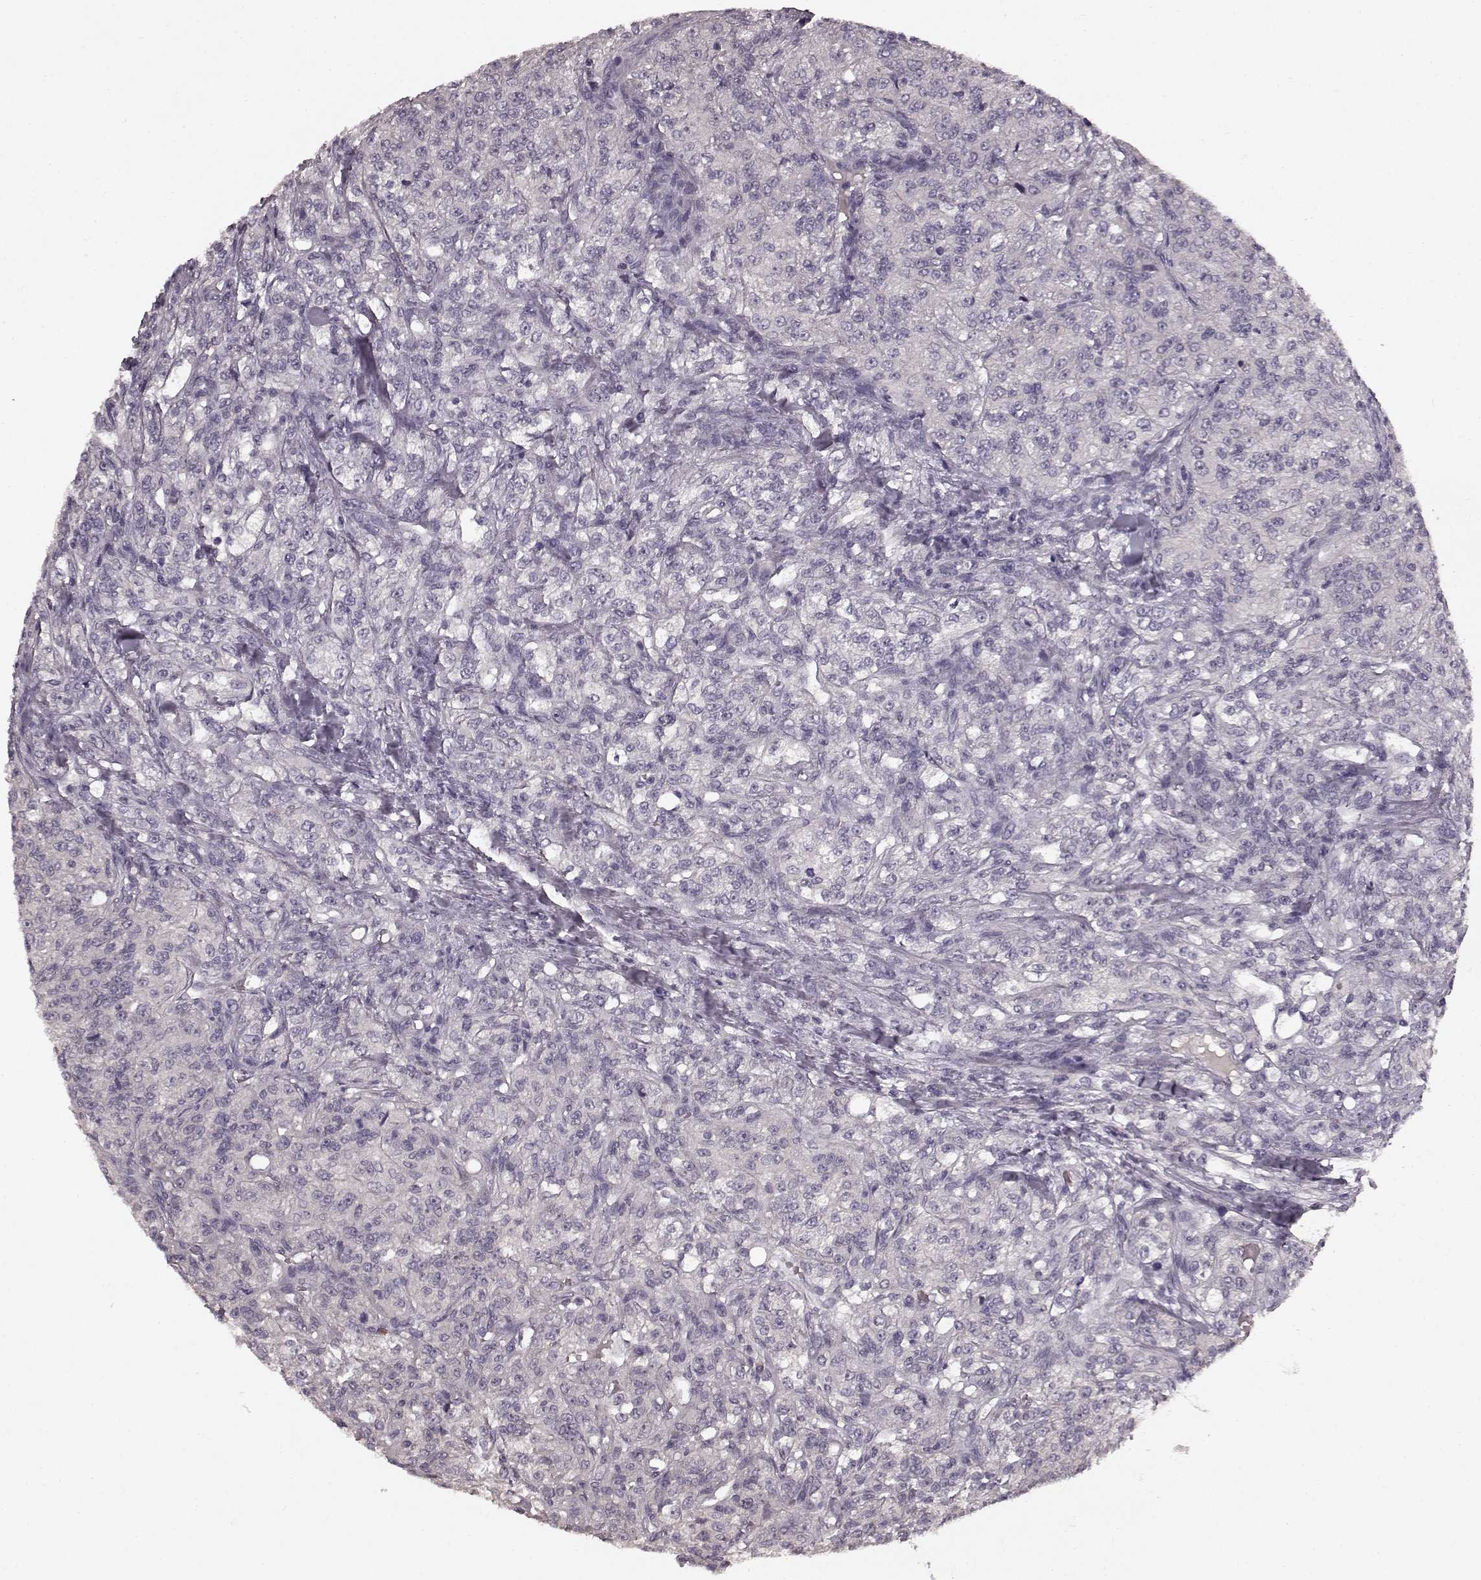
{"staining": {"intensity": "negative", "quantity": "none", "location": "none"}, "tissue": "renal cancer", "cell_type": "Tumor cells", "image_type": "cancer", "snomed": [{"axis": "morphology", "description": "Adenocarcinoma, NOS"}, {"axis": "topography", "description": "Kidney"}], "caption": "A high-resolution photomicrograph shows IHC staining of renal adenocarcinoma, which shows no significant staining in tumor cells. Nuclei are stained in blue.", "gene": "SLC22A18", "patient": {"sex": "female", "age": 63}}